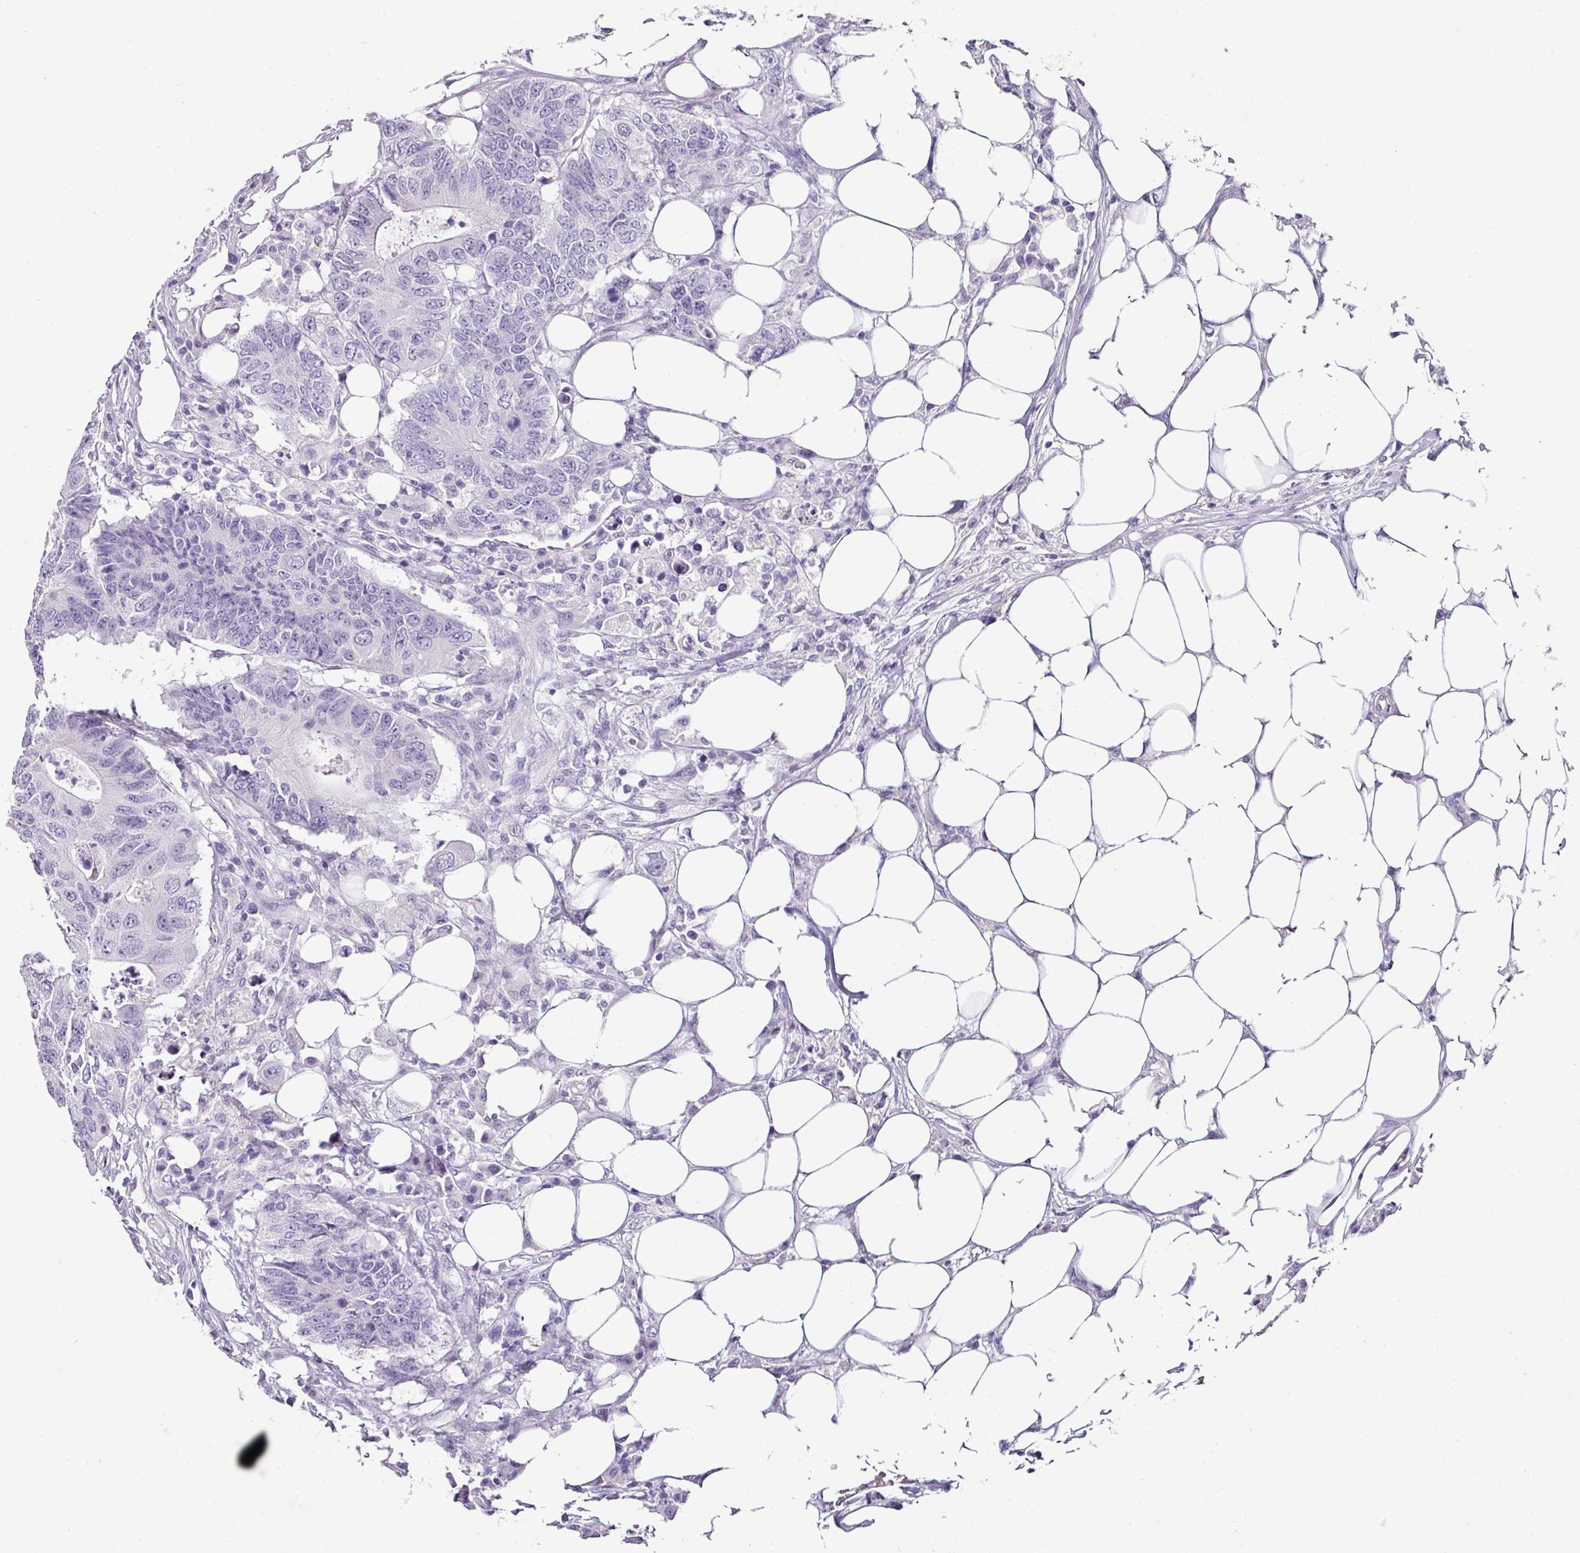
{"staining": {"intensity": "negative", "quantity": "none", "location": "none"}, "tissue": "colorectal cancer", "cell_type": "Tumor cells", "image_type": "cancer", "snomed": [{"axis": "morphology", "description": "Adenocarcinoma, NOS"}, {"axis": "topography", "description": "Colon"}], "caption": "This is an IHC histopathology image of colorectal cancer (adenocarcinoma). There is no positivity in tumor cells.", "gene": "NAPSA", "patient": {"sex": "male", "age": 71}}